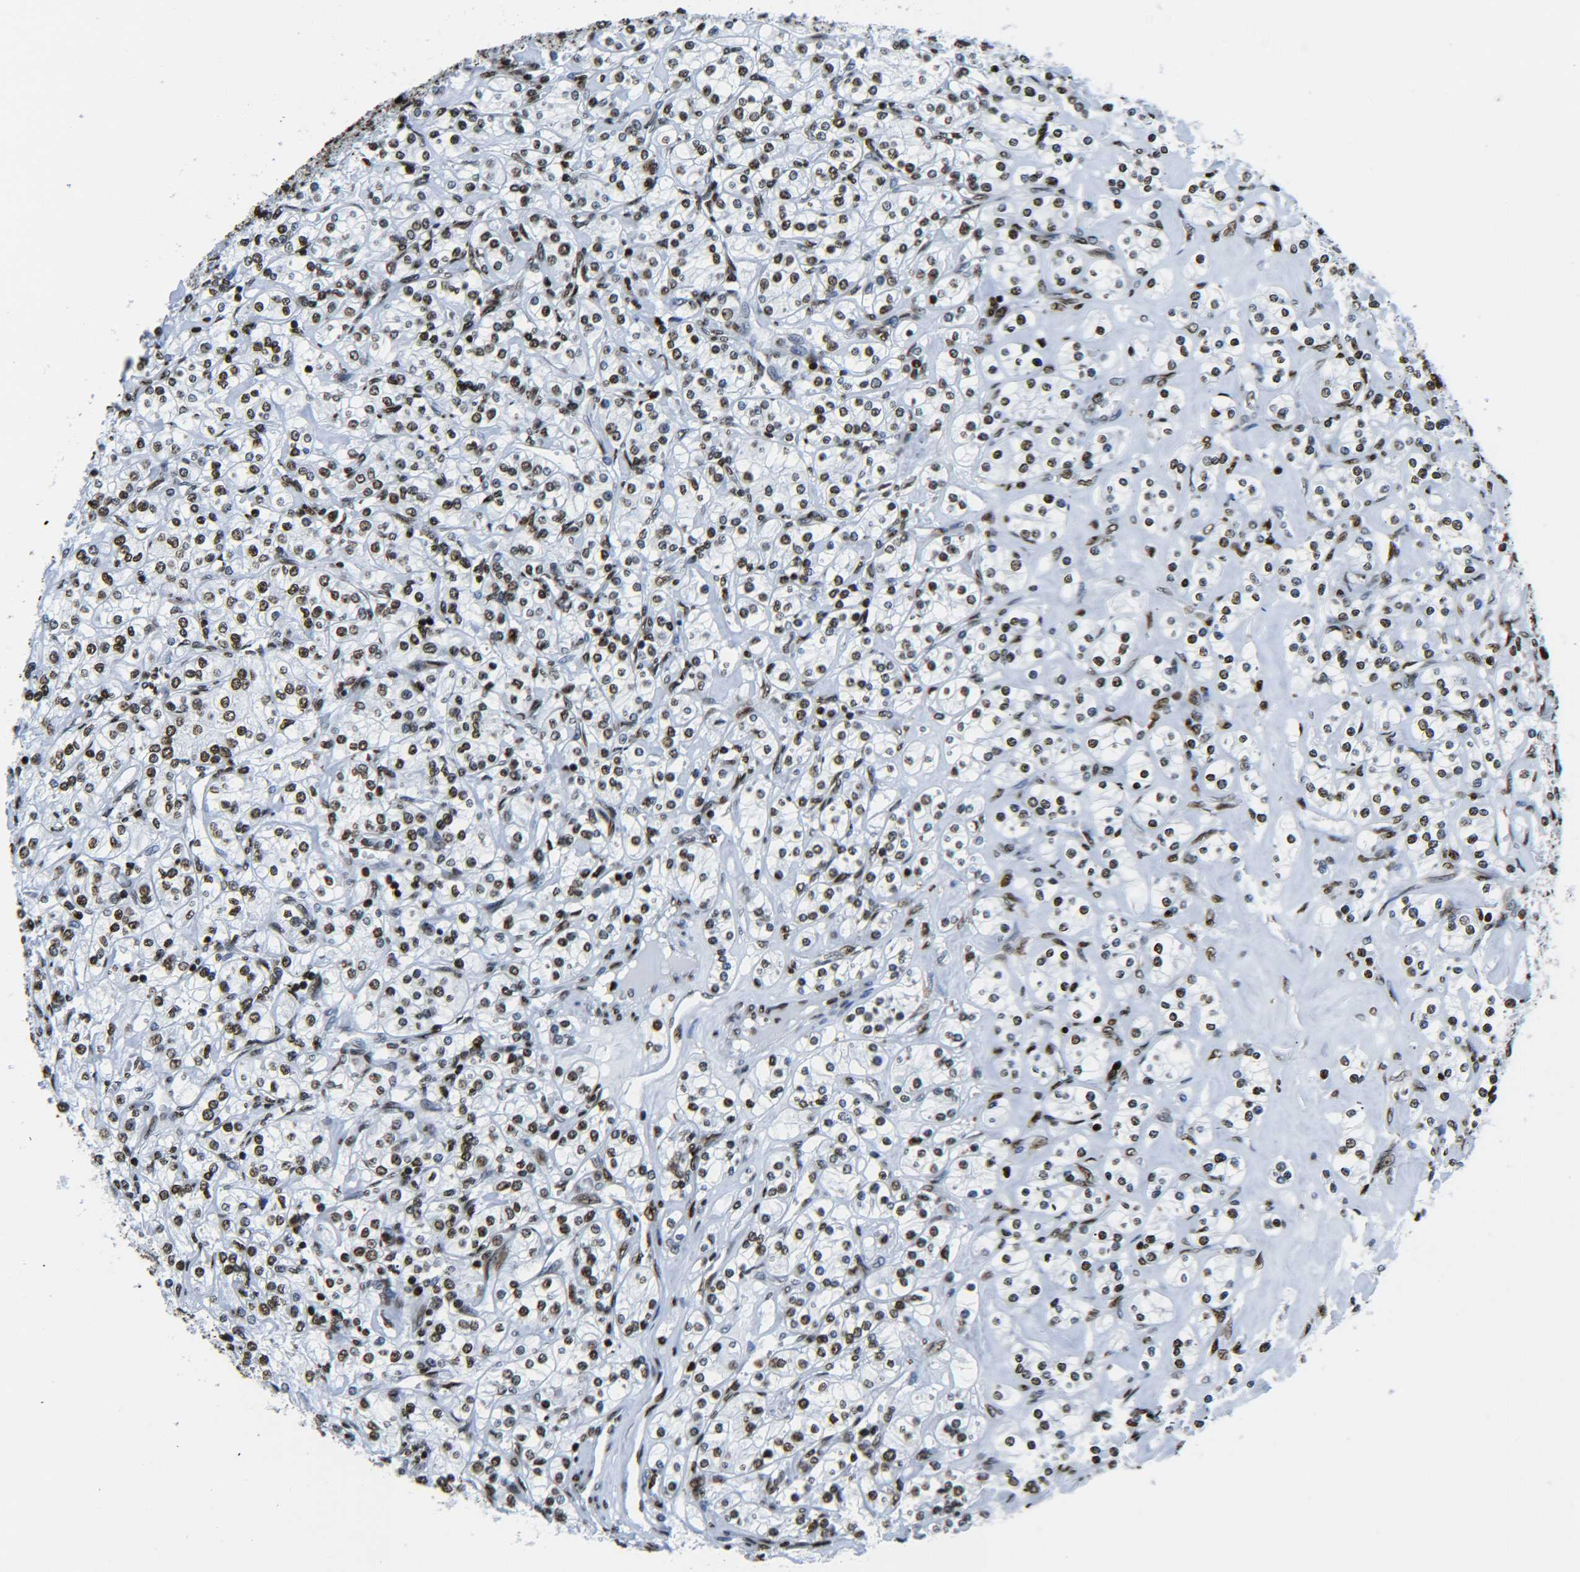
{"staining": {"intensity": "strong", "quantity": ">75%", "location": "nuclear"}, "tissue": "renal cancer", "cell_type": "Tumor cells", "image_type": "cancer", "snomed": [{"axis": "morphology", "description": "Adenocarcinoma, NOS"}, {"axis": "topography", "description": "Kidney"}], "caption": "Immunohistochemical staining of renal cancer shows strong nuclear protein positivity in about >75% of tumor cells. The staining was performed using DAB, with brown indicating positive protein expression. Nuclei are stained blue with hematoxylin.", "gene": "H2AX", "patient": {"sex": "male", "age": 77}}